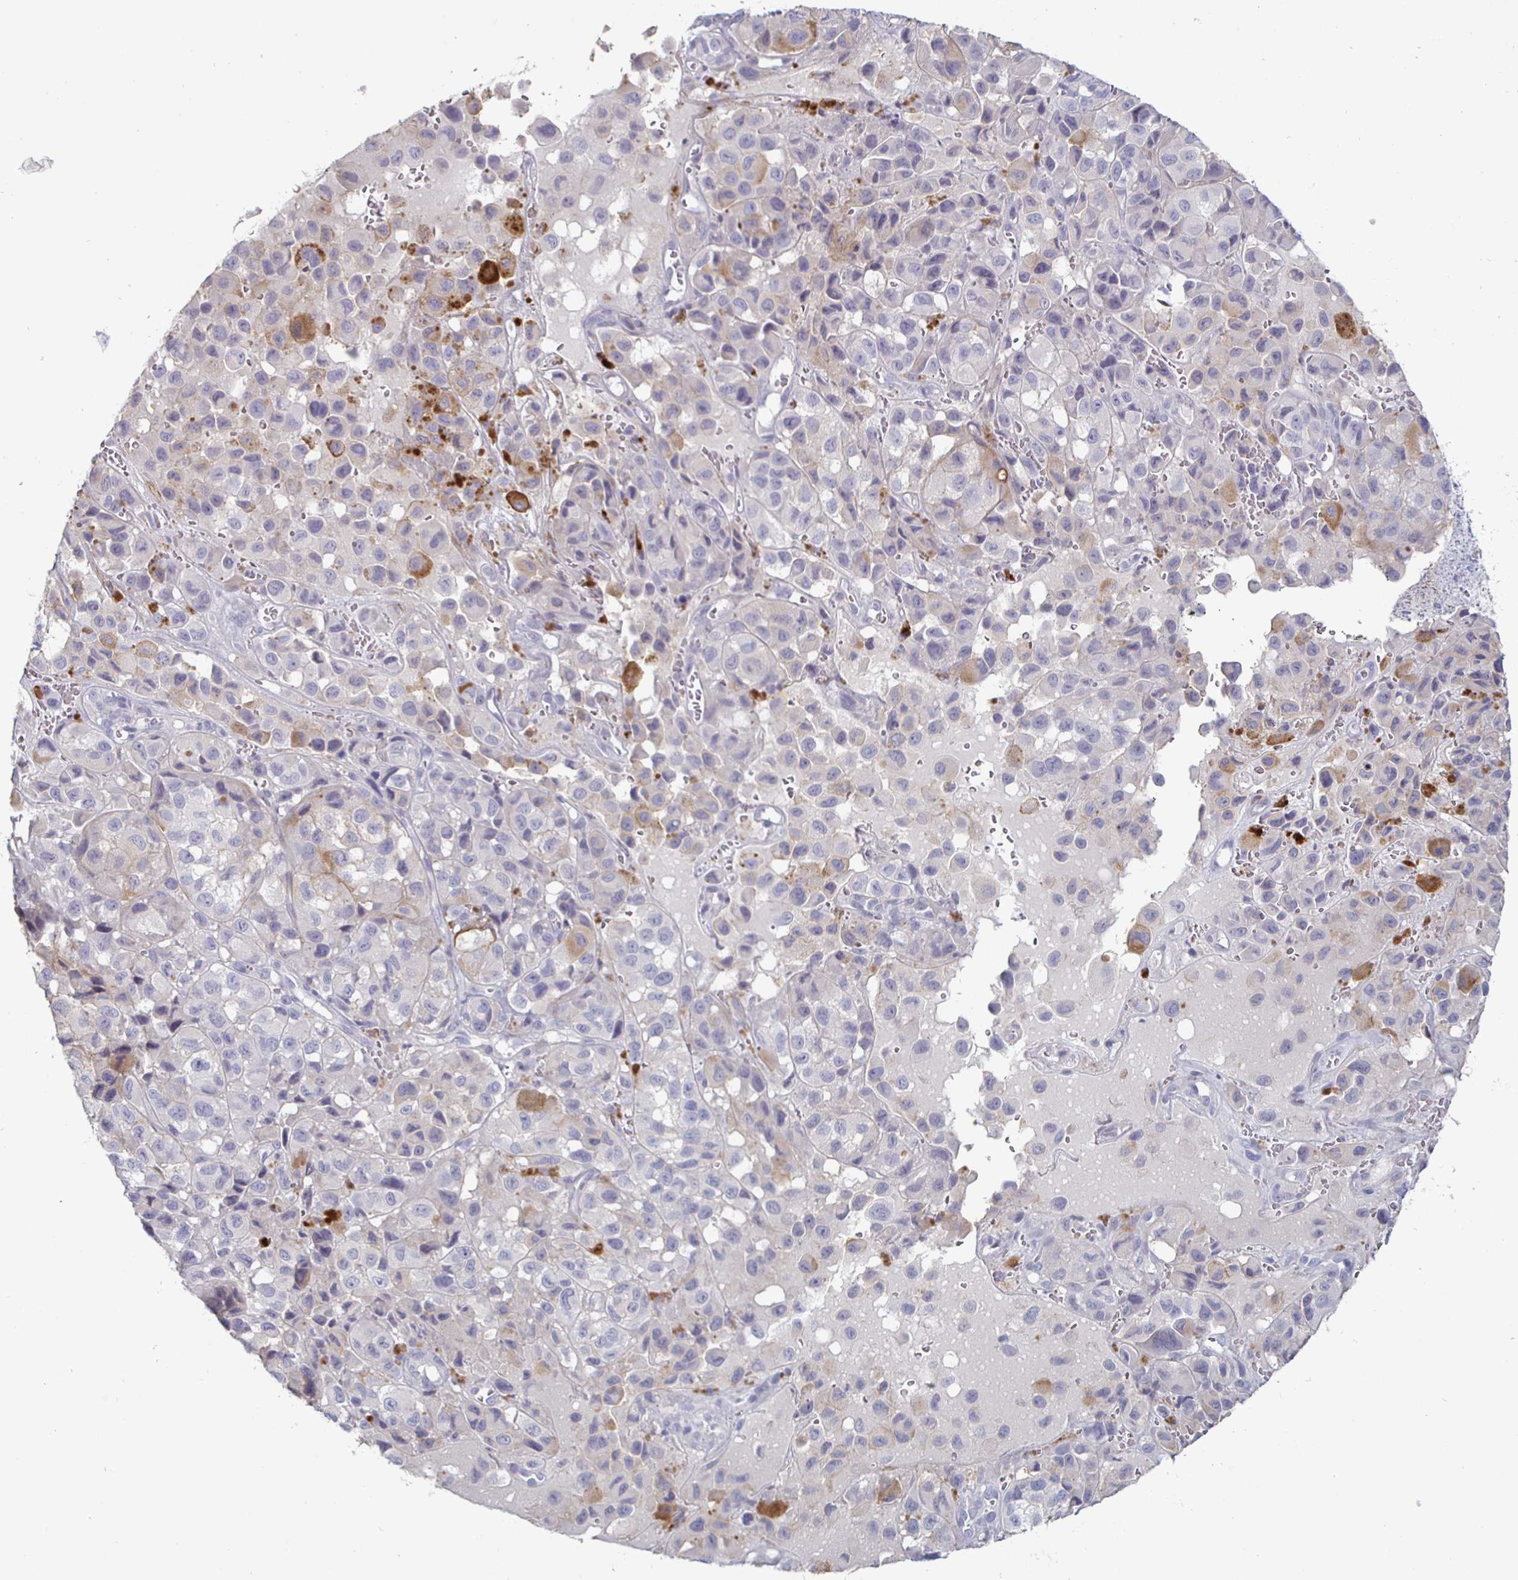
{"staining": {"intensity": "negative", "quantity": "none", "location": "none"}, "tissue": "melanoma", "cell_type": "Tumor cells", "image_type": "cancer", "snomed": [{"axis": "morphology", "description": "Malignant melanoma, NOS"}, {"axis": "topography", "description": "Skin"}], "caption": "DAB immunohistochemical staining of human melanoma exhibits no significant staining in tumor cells. The staining was performed using DAB to visualize the protein expression in brown, while the nuclei were stained in blue with hematoxylin (Magnification: 20x).", "gene": "ENPP1", "patient": {"sex": "male", "age": 93}}